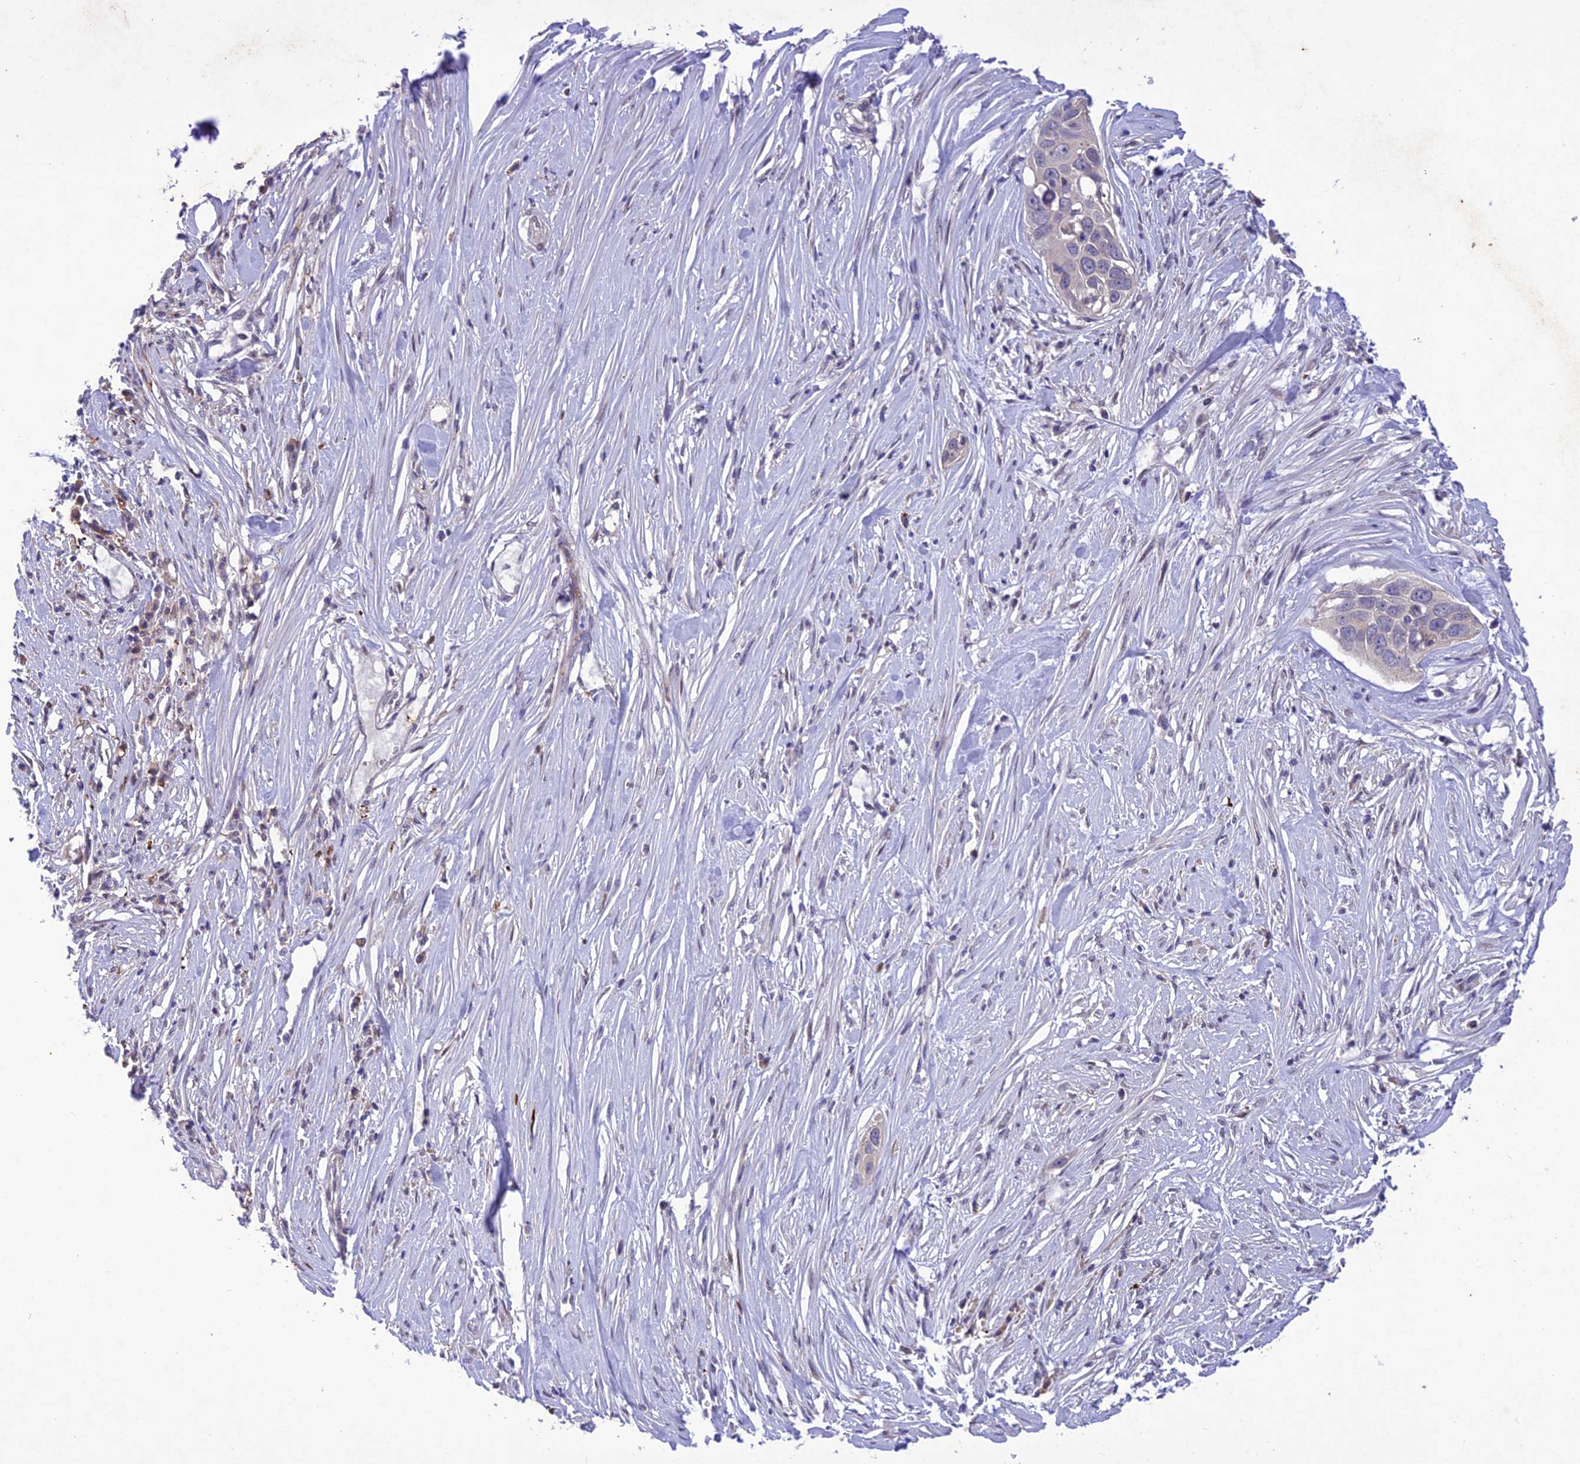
{"staining": {"intensity": "negative", "quantity": "none", "location": "none"}, "tissue": "pancreatic cancer", "cell_type": "Tumor cells", "image_type": "cancer", "snomed": [{"axis": "morphology", "description": "Adenocarcinoma, NOS"}, {"axis": "topography", "description": "Pancreas"}], "caption": "Photomicrograph shows no significant protein expression in tumor cells of pancreatic adenocarcinoma.", "gene": "ANKRD52", "patient": {"sex": "female", "age": 60}}